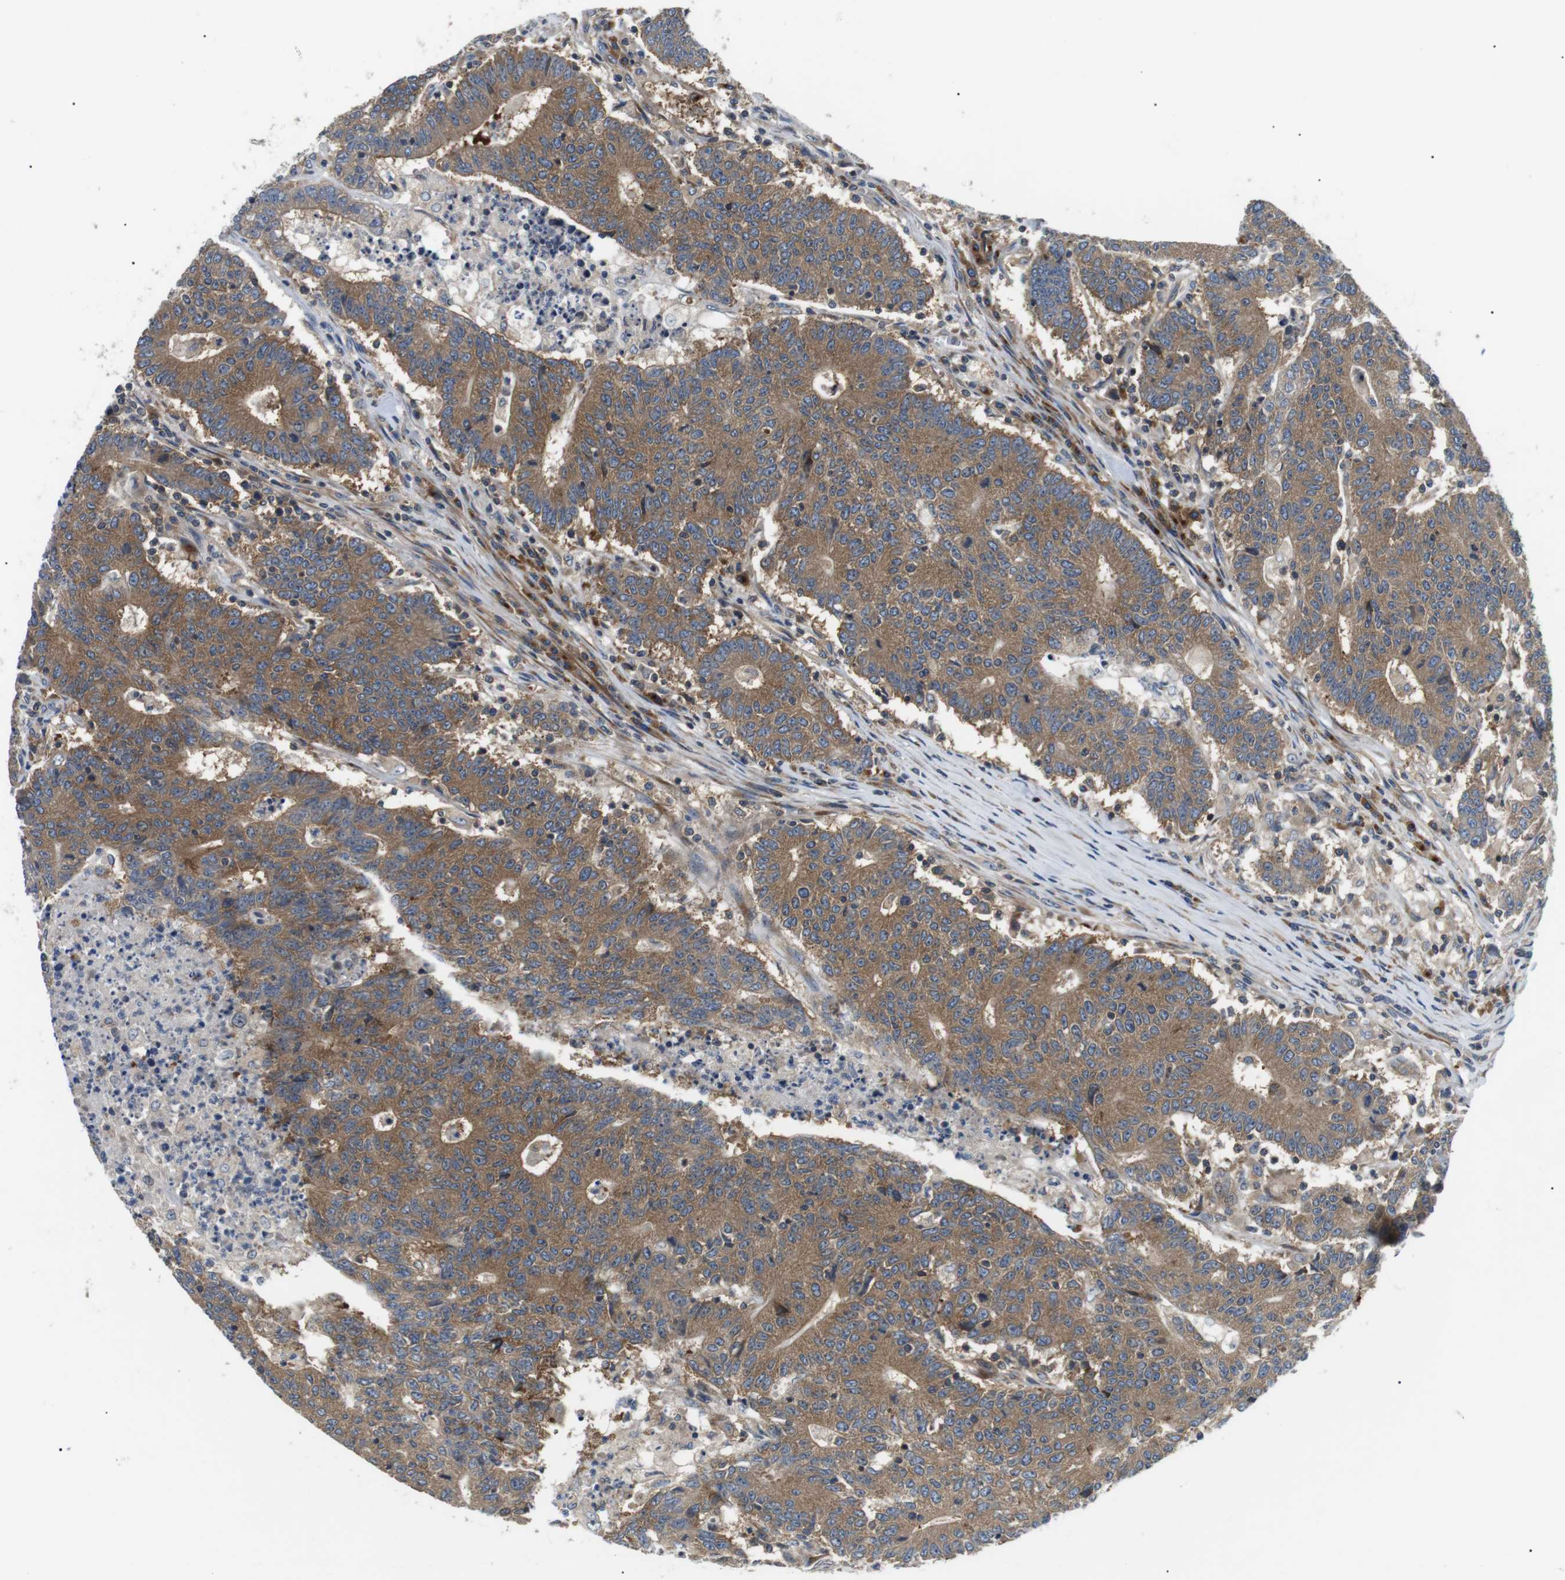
{"staining": {"intensity": "moderate", "quantity": ">75%", "location": "cytoplasmic/membranous"}, "tissue": "colorectal cancer", "cell_type": "Tumor cells", "image_type": "cancer", "snomed": [{"axis": "morphology", "description": "Normal tissue, NOS"}, {"axis": "morphology", "description": "Adenocarcinoma, NOS"}, {"axis": "topography", "description": "Colon"}], "caption": "The image displays a brown stain indicating the presence of a protein in the cytoplasmic/membranous of tumor cells in adenocarcinoma (colorectal). Nuclei are stained in blue.", "gene": "DIPK1A", "patient": {"sex": "female", "age": 75}}